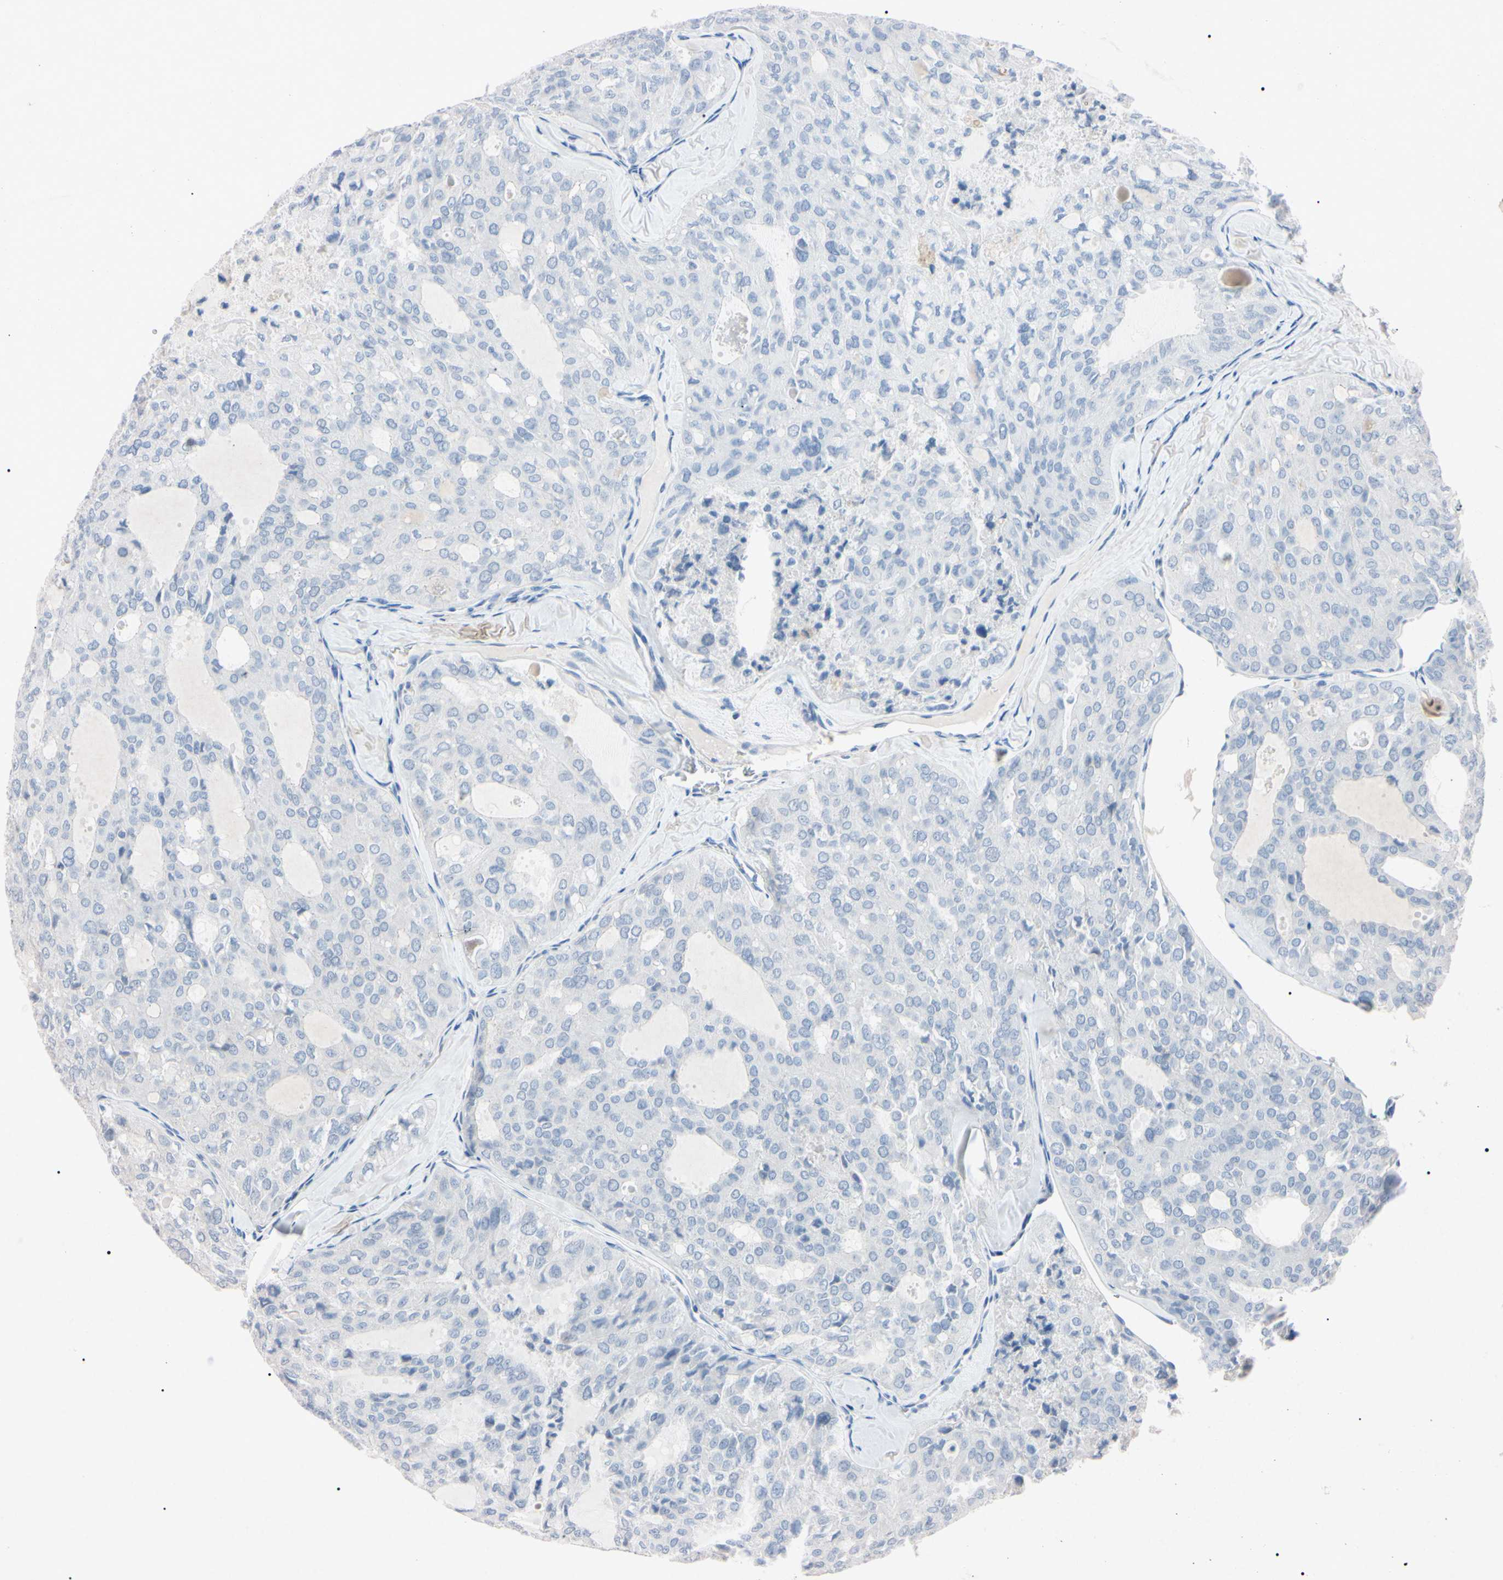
{"staining": {"intensity": "negative", "quantity": "none", "location": "none"}, "tissue": "thyroid cancer", "cell_type": "Tumor cells", "image_type": "cancer", "snomed": [{"axis": "morphology", "description": "Follicular adenoma carcinoma, NOS"}, {"axis": "topography", "description": "Thyroid gland"}], "caption": "Immunohistochemistry (IHC) micrograph of neoplastic tissue: thyroid cancer (follicular adenoma carcinoma) stained with DAB shows no significant protein positivity in tumor cells.", "gene": "ELN", "patient": {"sex": "male", "age": 75}}